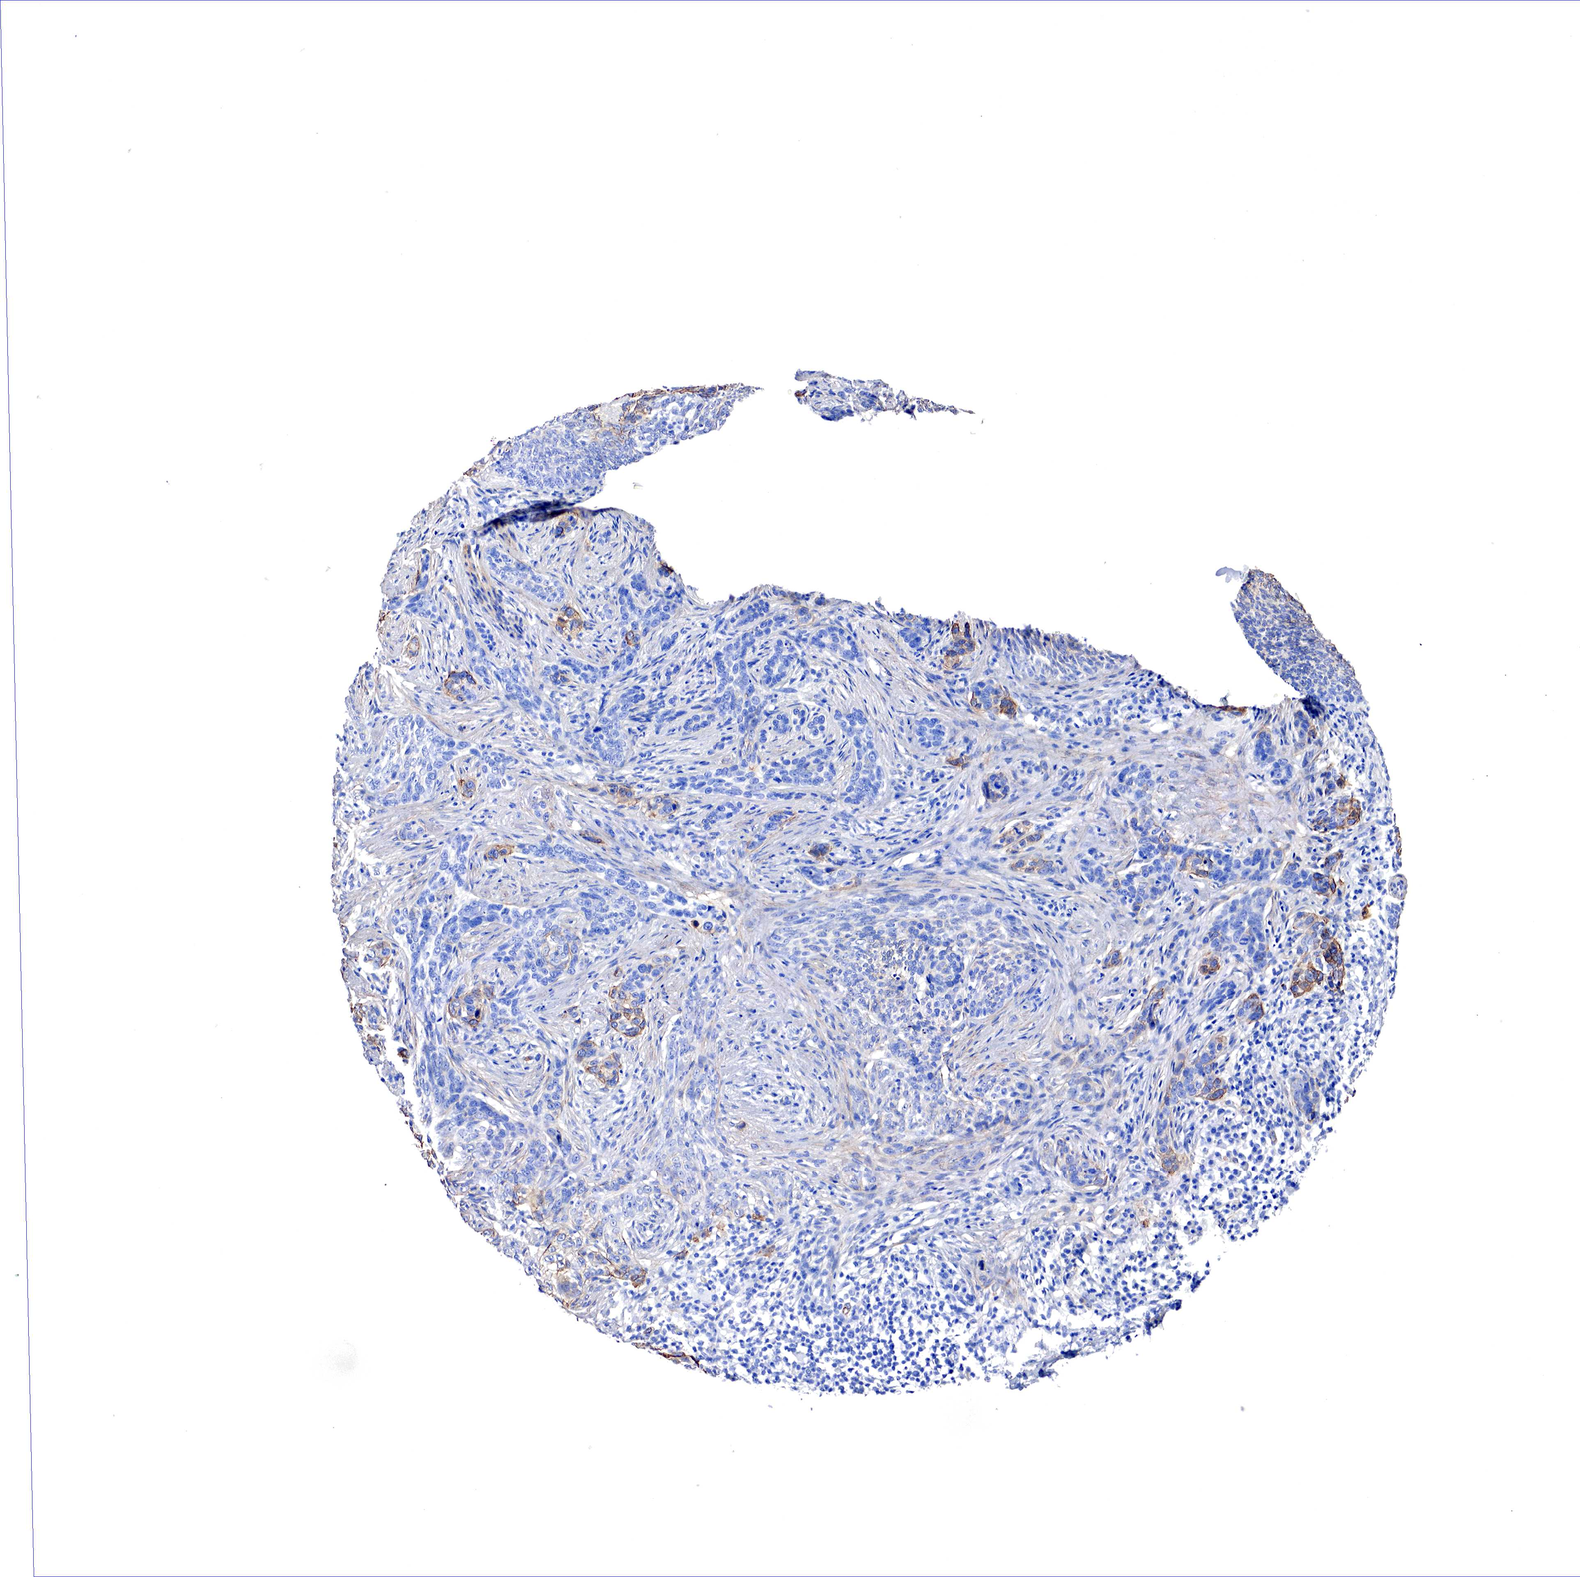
{"staining": {"intensity": "weak", "quantity": "<25%", "location": "cytoplasmic/membranous"}, "tissue": "skin cancer", "cell_type": "Tumor cells", "image_type": "cancer", "snomed": [{"axis": "morphology", "description": "Basal cell carcinoma"}, {"axis": "topography", "description": "Skin"}], "caption": "Immunohistochemistry of human basal cell carcinoma (skin) demonstrates no expression in tumor cells.", "gene": "TPM1", "patient": {"sex": "male", "age": 89}}